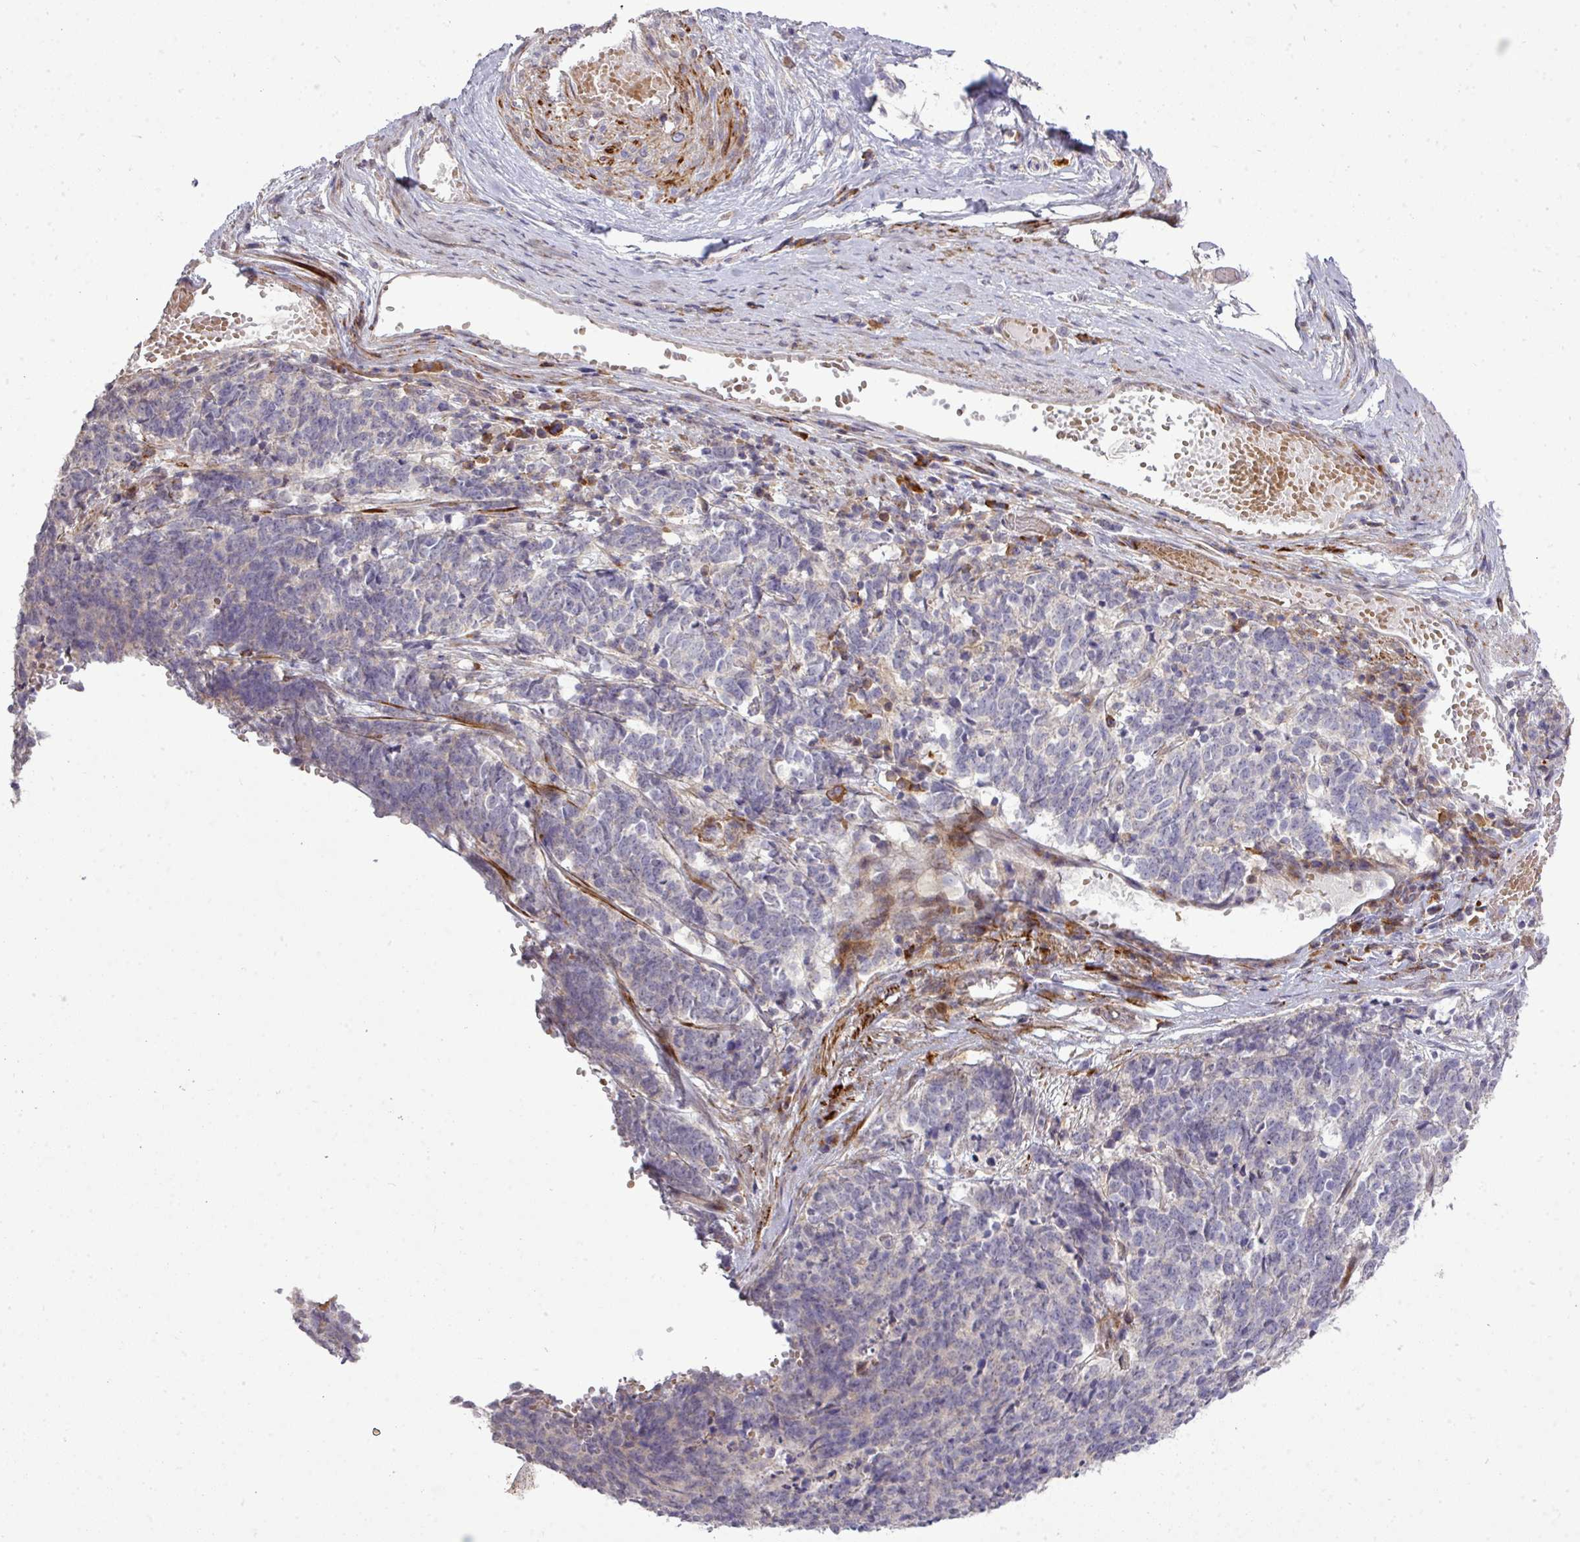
{"staining": {"intensity": "negative", "quantity": "none", "location": "none"}, "tissue": "cervical cancer", "cell_type": "Tumor cells", "image_type": "cancer", "snomed": [{"axis": "morphology", "description": "Squamous cell carcinoma, NOS"}, {"axis": "topography", "description": "Cervix"}], "caption": "Cervical squamous cell carcinoma stained for a protein using immunohistochemistry (IHC) demonstrates no expression tumor cells.", "gene": "TPRA1", "patient": {"sex": "female", "age": 29}}